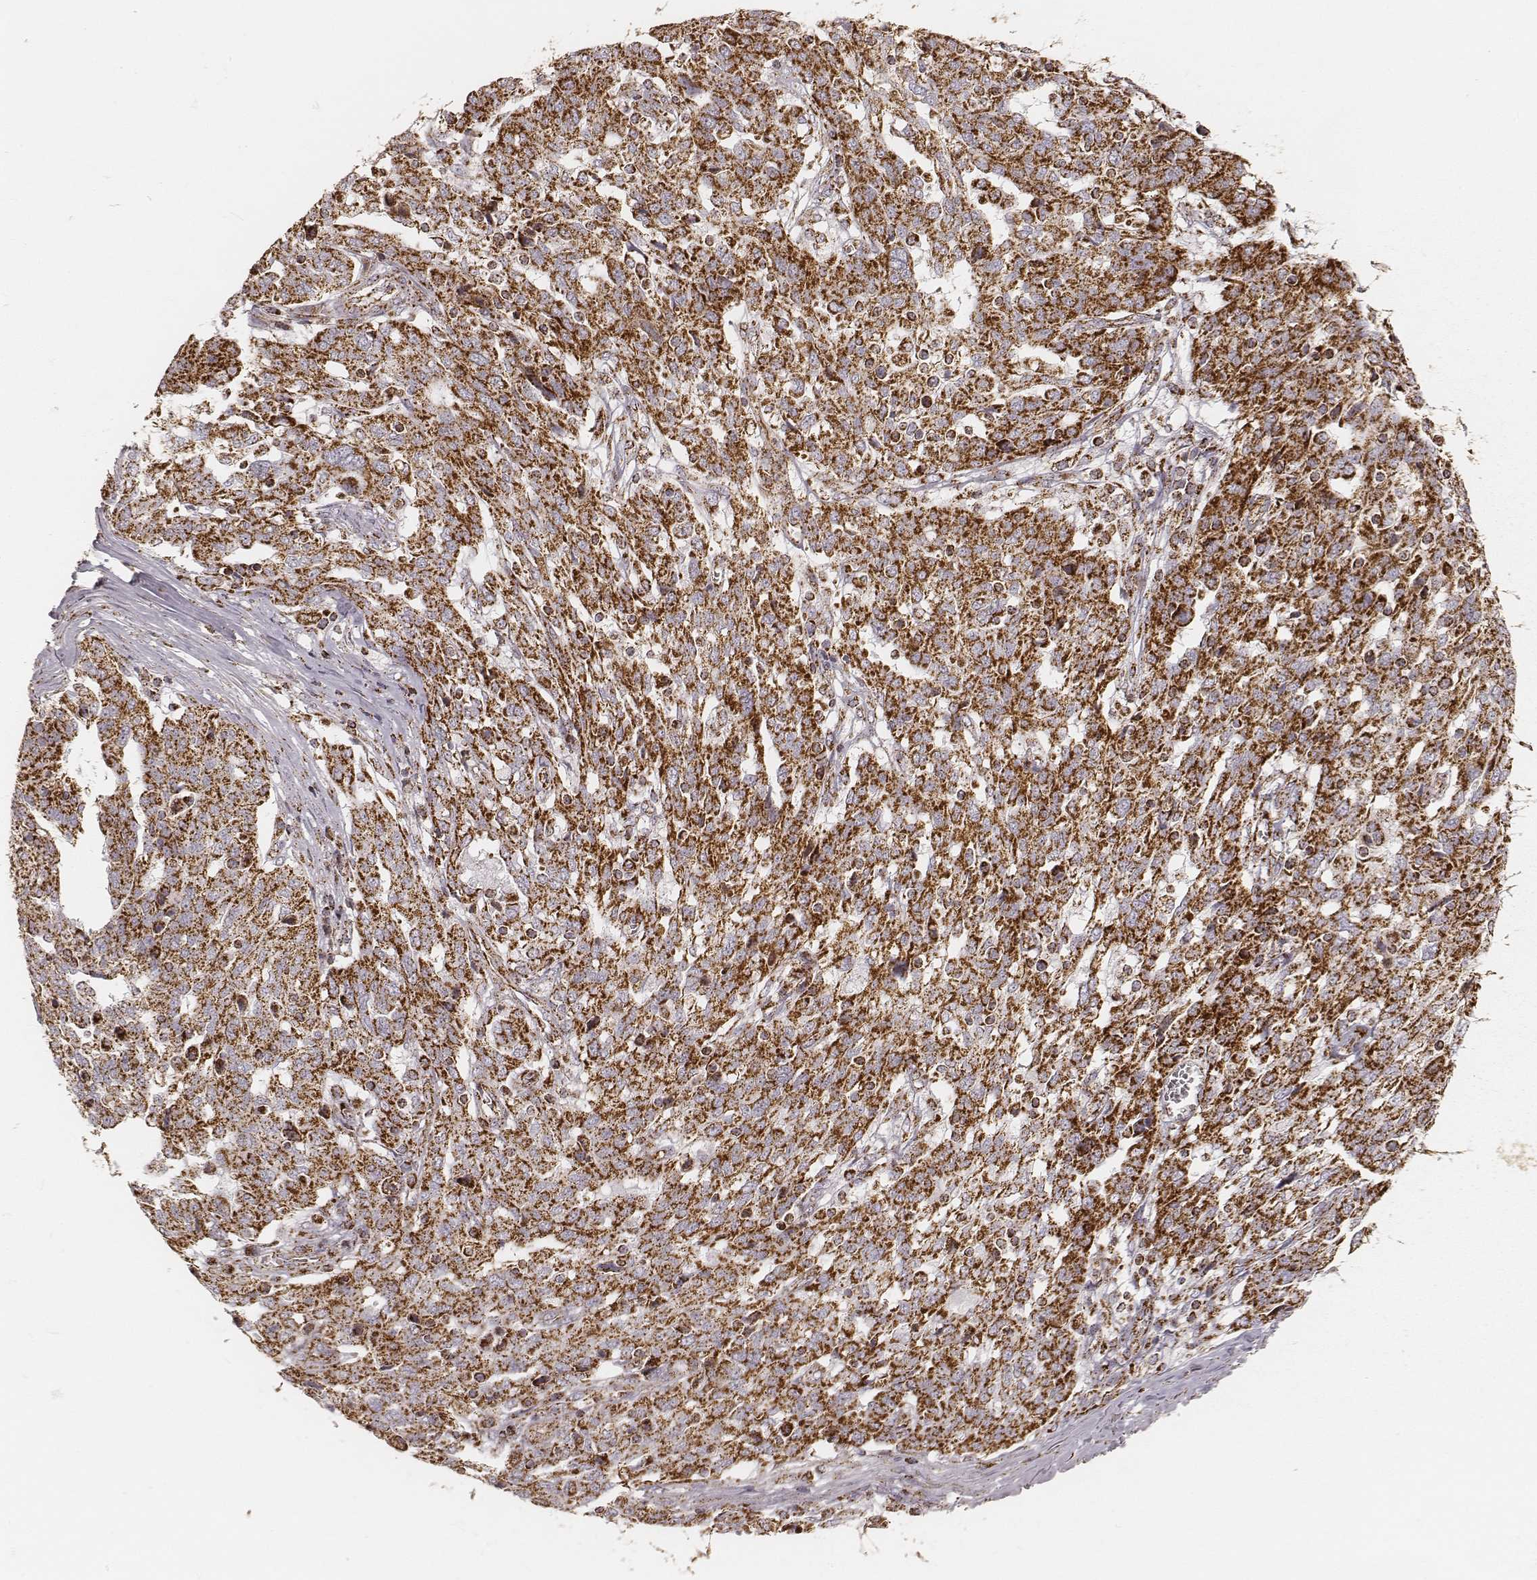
{"staining": {"intensity": "strong", "quantity": ">75%", "location": "cytoplasmic/membranous"}, "tissue": "ovarian cancer", "cell_type": "Tumor cells", "image_type": "cancer", "snomed": [{"axis": "morphology", "description": "Cystadenocarcinoma, serous, NOS"}, {"axis": "topography", "description": "Ovary"}], "caption": "Serous cystadenocarcinoma (ovarian) was stained to show a protein in brown. There is high levels of strong cytoplasmic/membranous expression in about >75% of tumor cells. The staining was performed using DAB to visualize the protein expression in brown, while the nuclei were stained in blue with hematoxylin (Magnification: 20x).", "gene": "CS", "patient": {"sex": "female", "age": 67}}